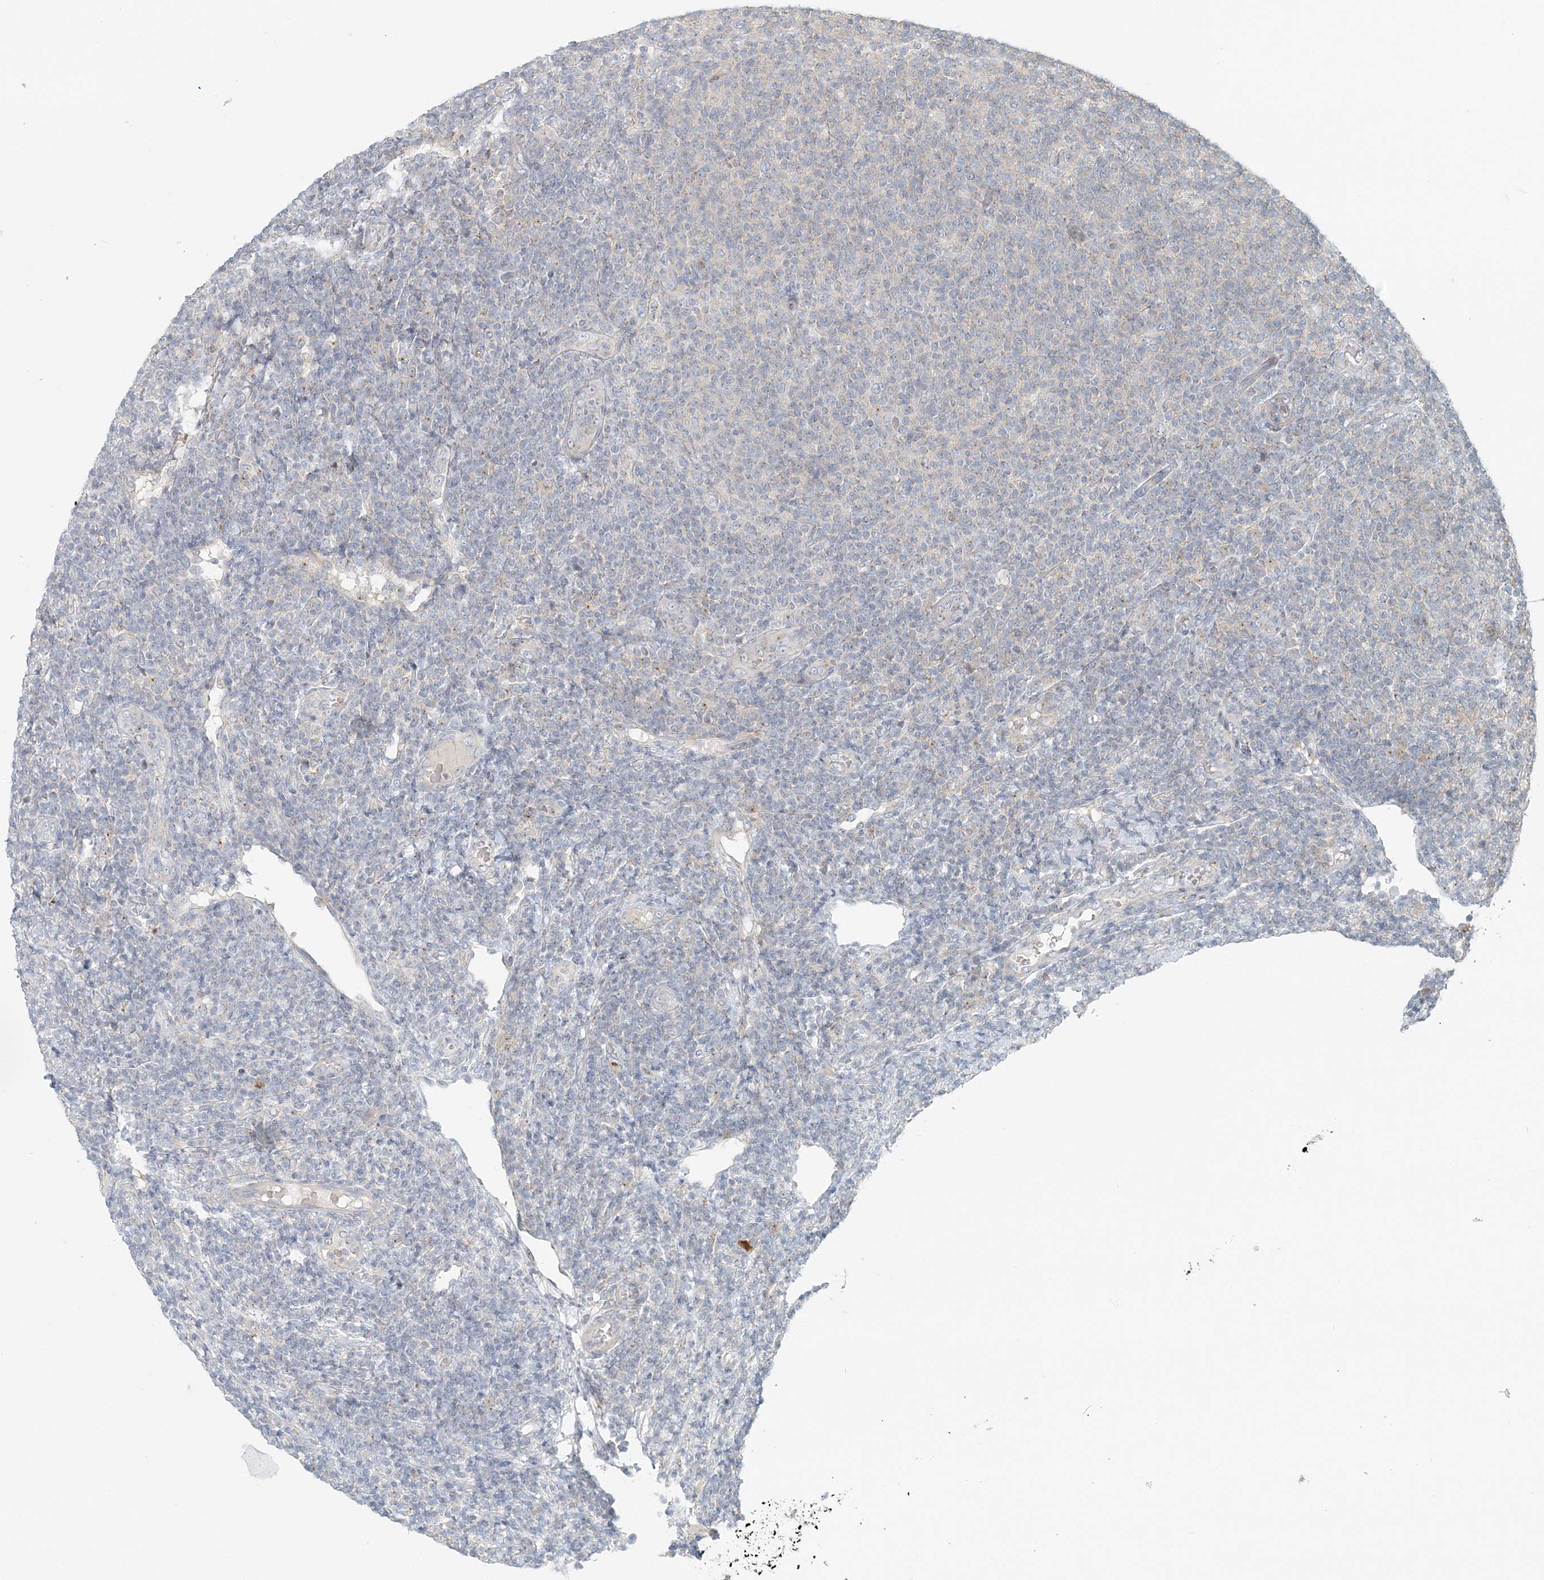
{"staining": {"intensity": "negative", "quantity": "none", "location": "none"}, "tissue": "lymphoma", "cell_type": "Tumor cells", "image_type": "cancer", "snomed": [{"axis": "morphology", "description": "Malignant lymphoma, non-Hodgkin's type, Low grade"}, {"axis": "topography", "description": "Lymph node"}], "caption": "A histopathology image of human malignant lymphoma, non-Hodgkin's type (low-grade) is negative for staining in tumor cells. The staining was performed using DAB (3,3'-diaminobenzidine) to visualize the protein expression in brown, while the nuclei were stained in blue with hematoxylin (Magnification: 20x).", "gene": "NAA11", "patient": {"sex": "male", "age": 66}}